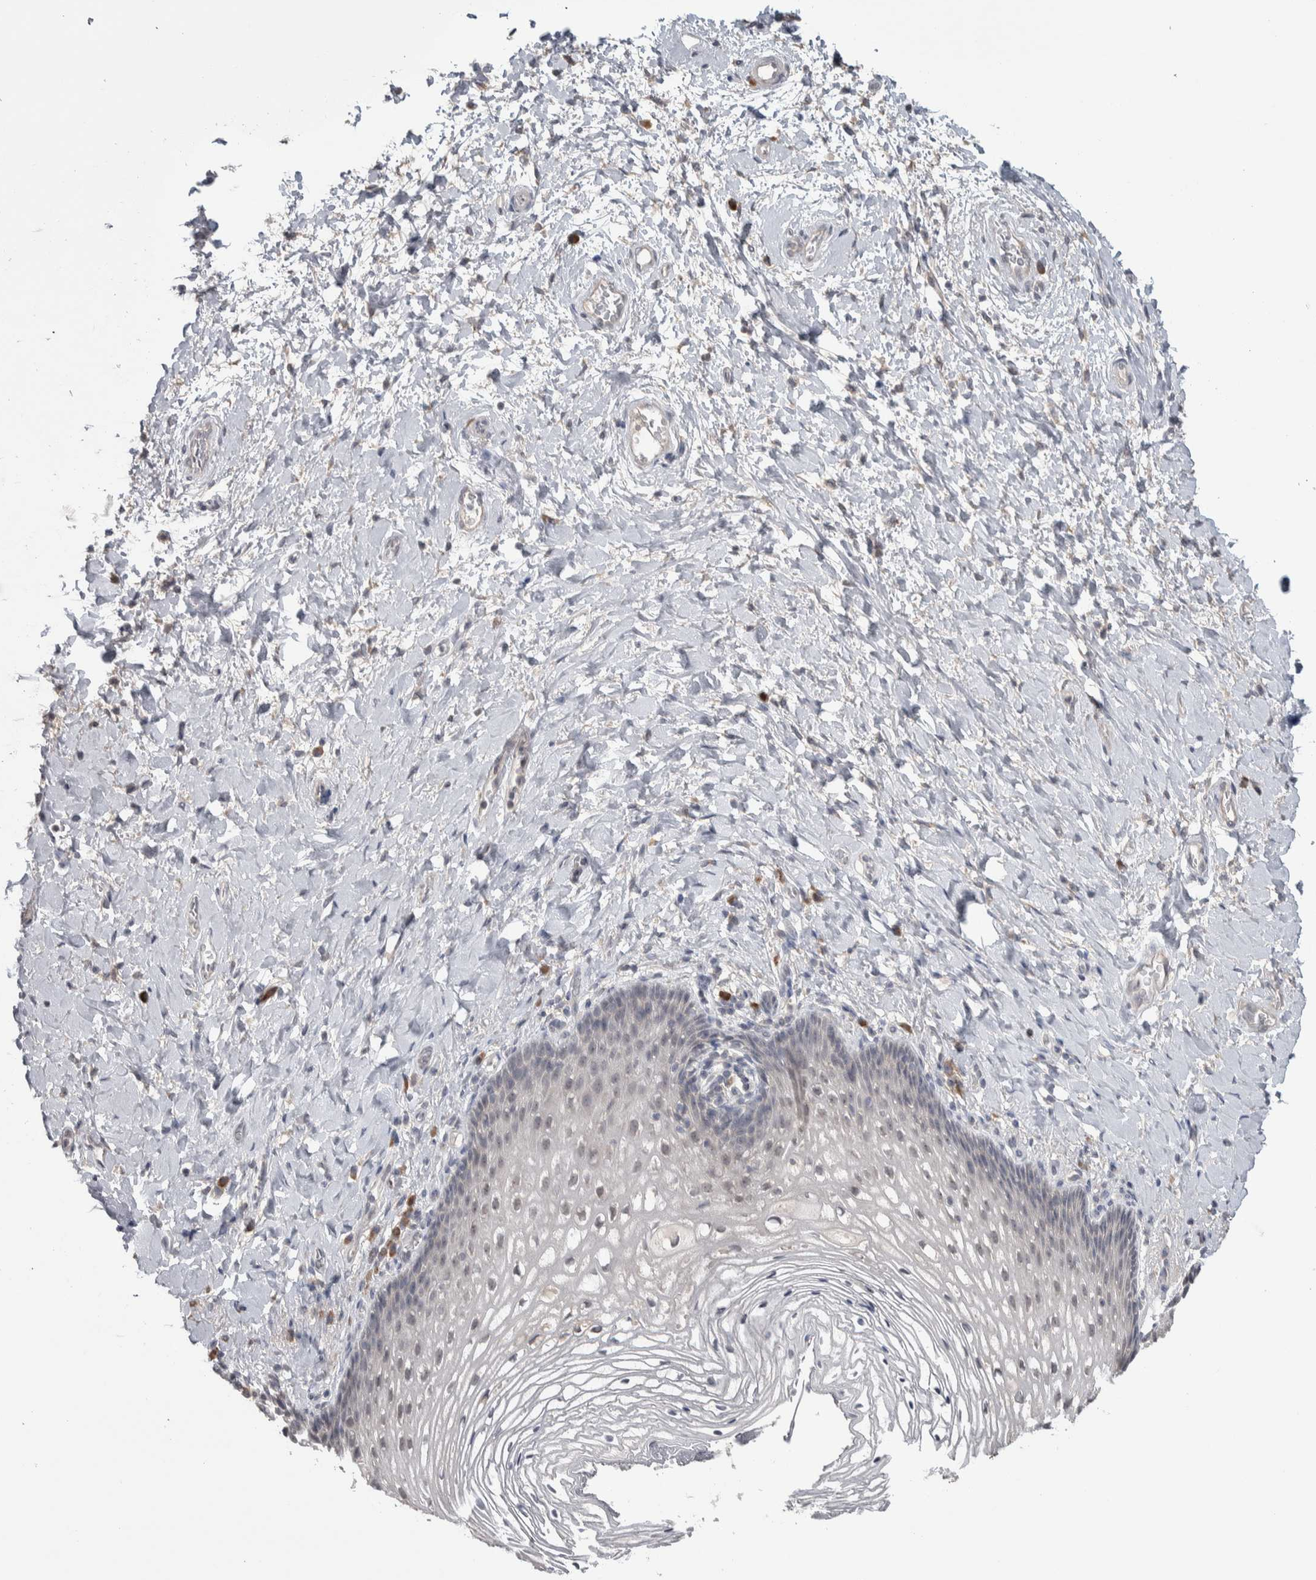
{"staining": {"intensity": "weak", "quantity": "<25%", "location": "nuclear"}, "tissue": "vagina", "cell_type": "Squamous epithelial cells", "image_type": "normal", "snomed": [{"axis": "morphology", "description": "Normal tissue, NOS"}, {"axis": "topography", "description": "Vagina"}], "caption": "DAB immunohistochemical staining of benign human vagina displays no significant expression in squamous epithelial cells.", "gene": "CUL2", "patient": {"sex": "female", "age": 60}}